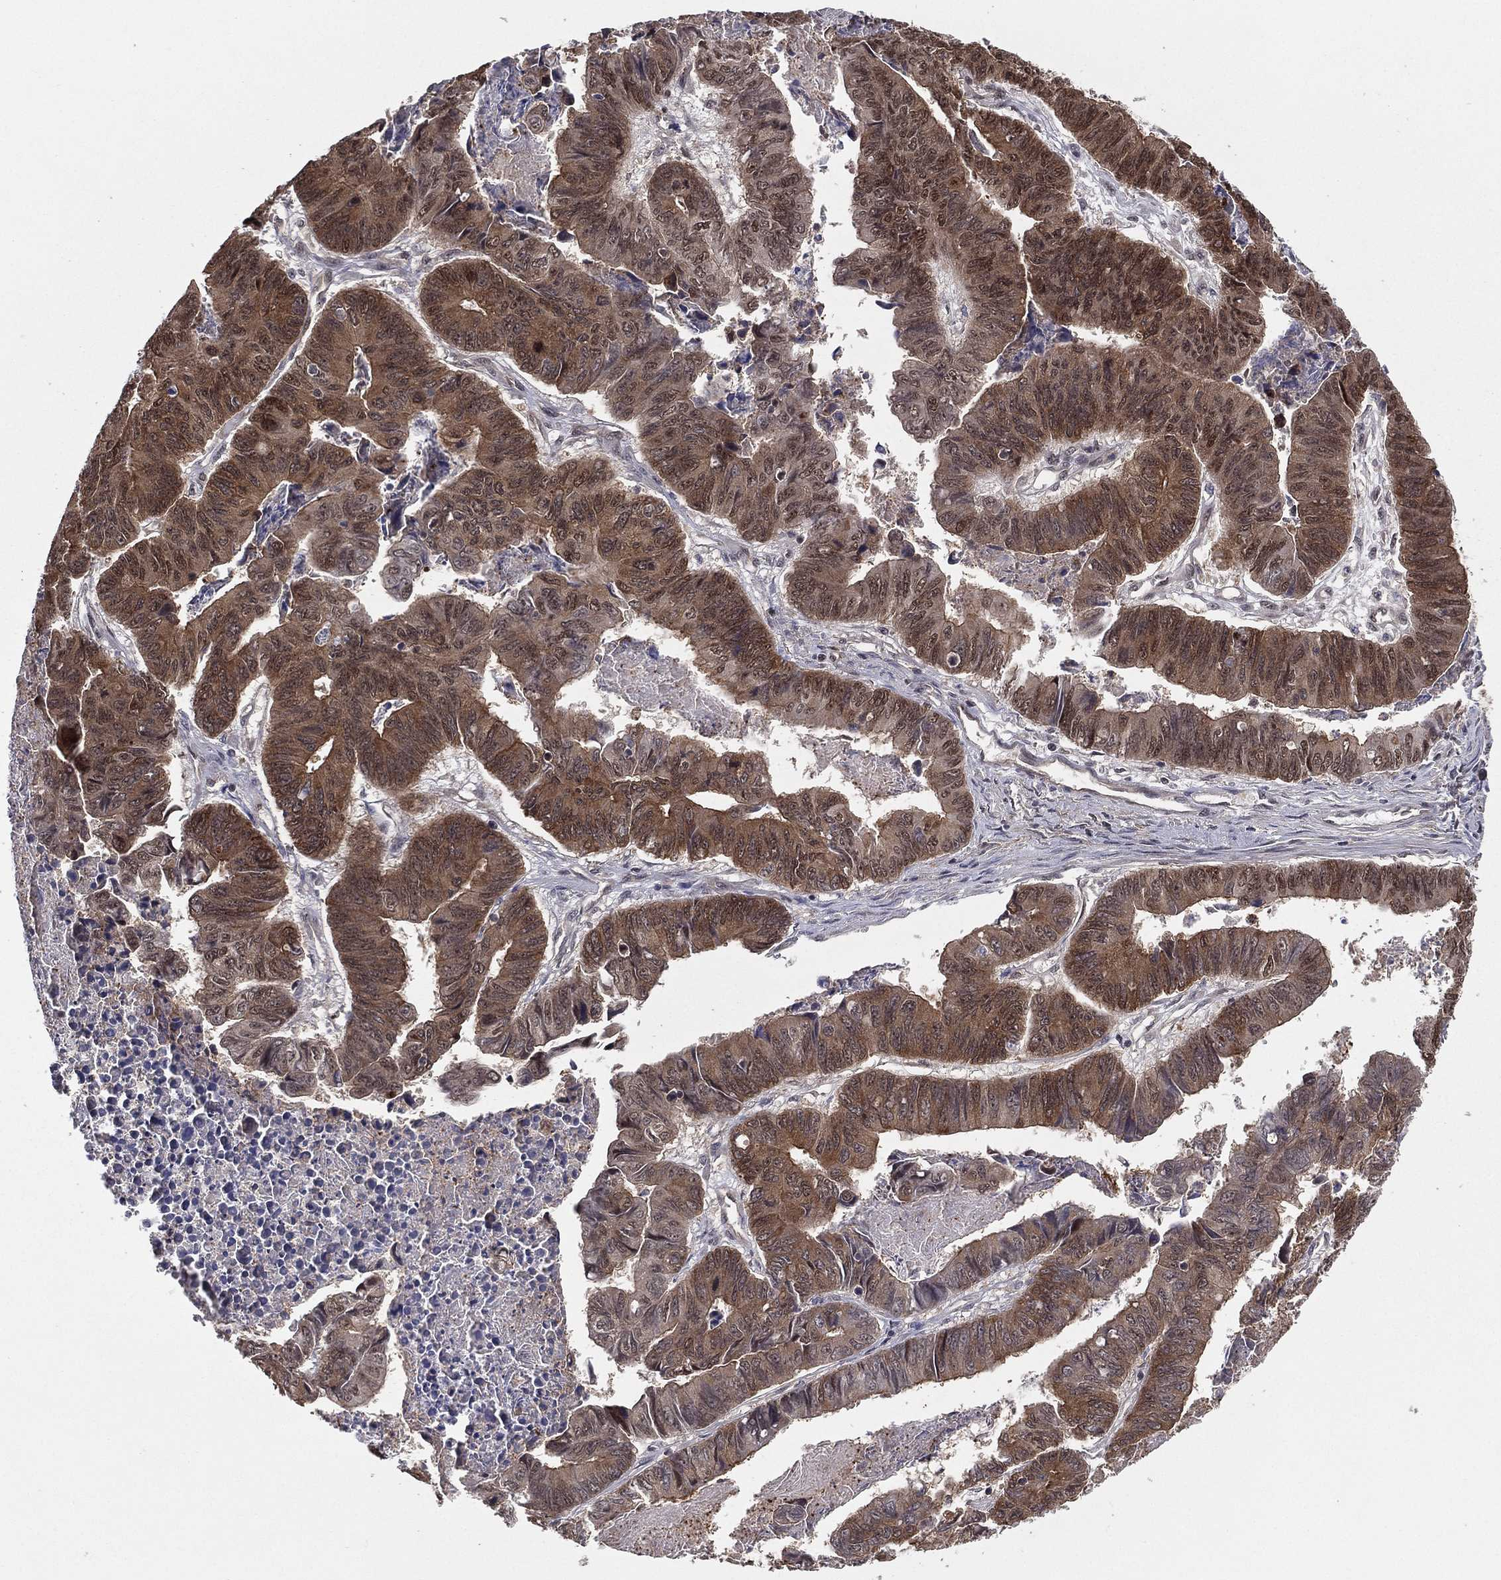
{"staining": {"intensity": "strong", "quantity": "25%-75%", "location": "cytoplasmic/membranous,nuclear"}, "tissue": "stomach cancer", "cell_type": "Tumor cells", "image_type": "cancer", "snomed": [{"axis": "morphology", "description": "Adenocarcinoma, NOS"}, {"axis": "topography", "description": "Stomach, lower"}], "caption": "This image reveals immunohistochemistry (IHC) staining of human stomach adenocarcinoma, with high strong cytoplasmic/membranous and nuclear expression in approximately 25%-75% of tumor cells.", "gene": "GPALPP1", "patient": {"sex": "male", "age": 77}}